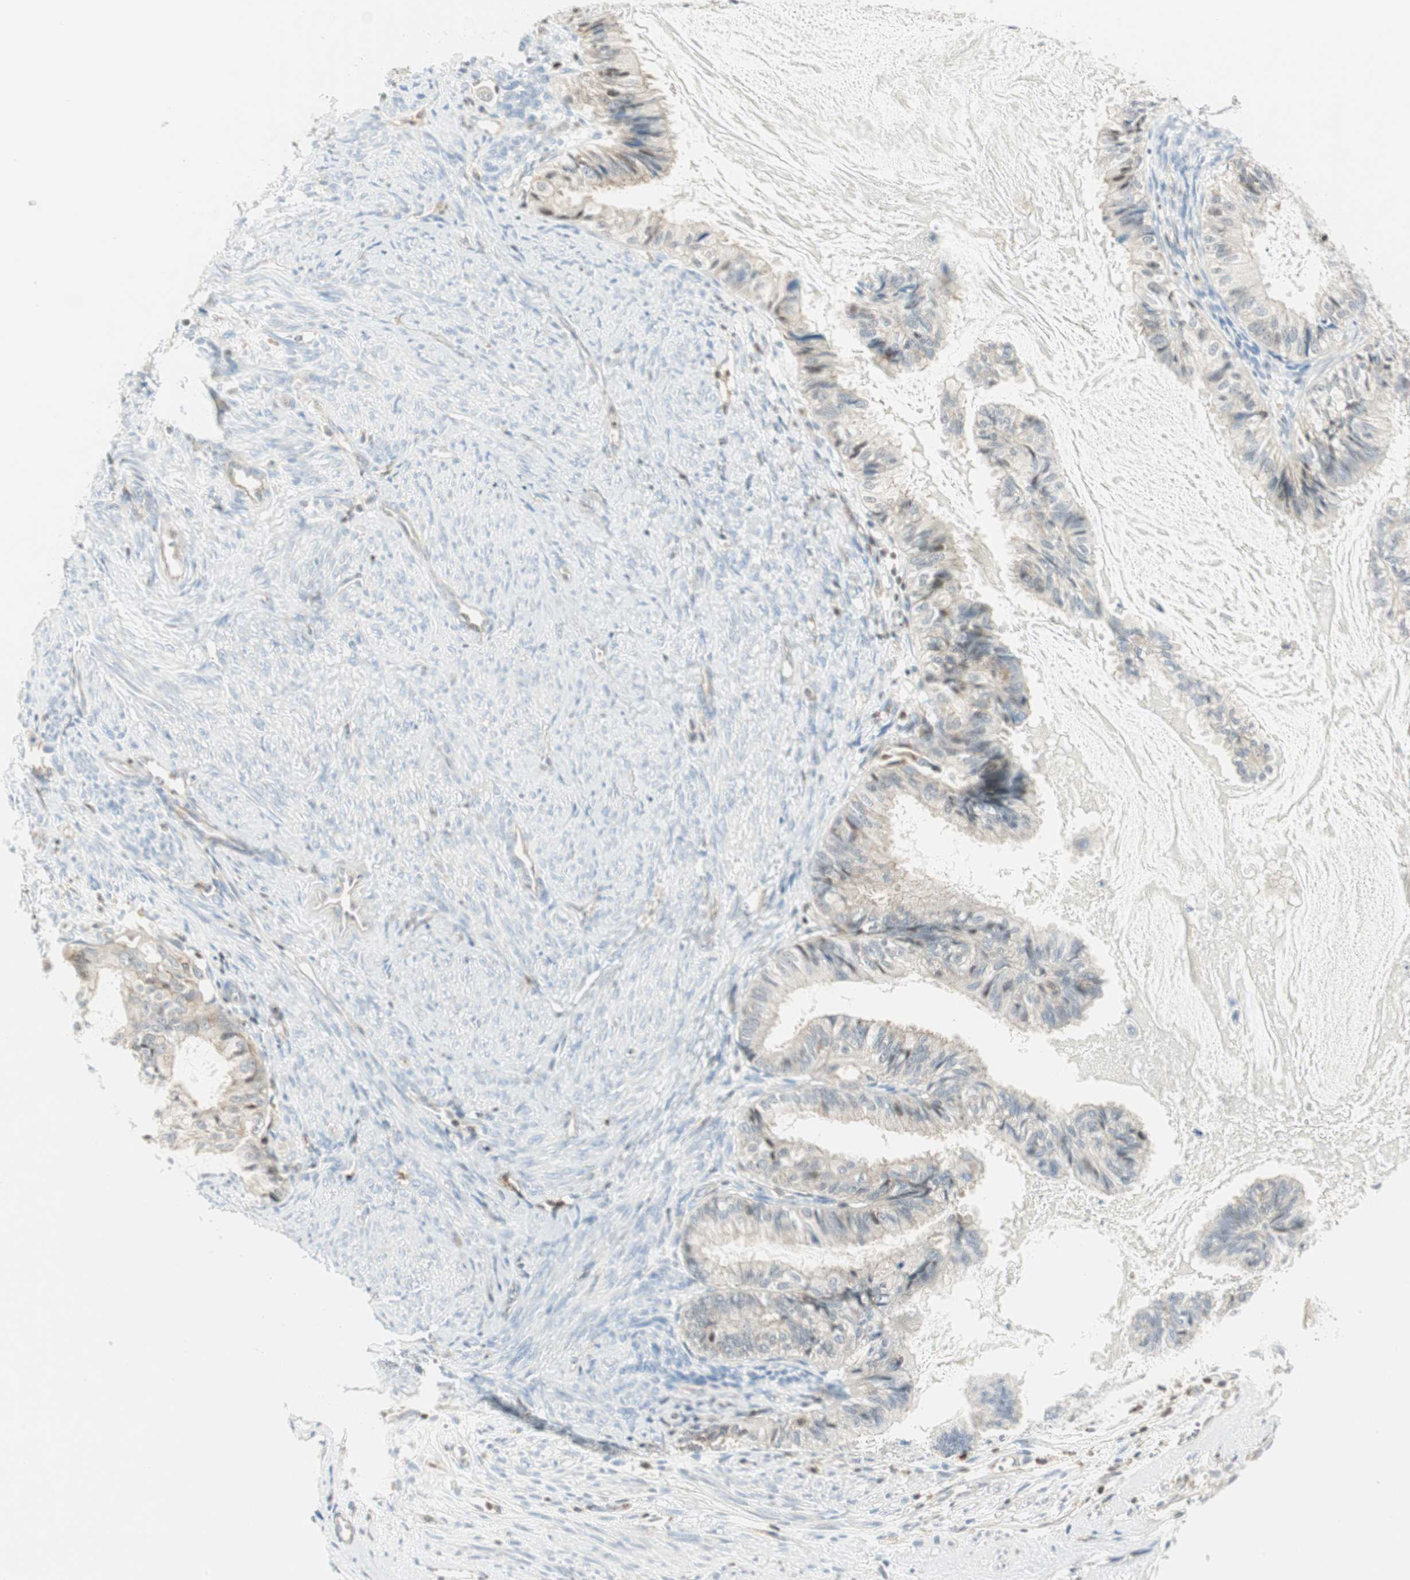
{"staining": {"intensity": "weak", "quantity": "<25%", "location": "cytoplasmic/membranous,nuclear"}, "tissue": "cervical cancer", "cell_type": "Tumor cells", "image_type": "cancer", "snomed": [{"axis": "morphology", "description": "Normal tissue, NOS"}, {"axis": "morphology", "description": "Adenocarcinoma, NOS"}, {"axis": "topography", "description": "Cervix"}, {"axis": "topography", "description": "Endometrium"}], "caption": "Cervical cancer (adenocarcinoma) stained for a protein using IHC displays no expression tumor cells.", "gene": "PPP1CA", "patient": {"sex": "female", "age": 86}}